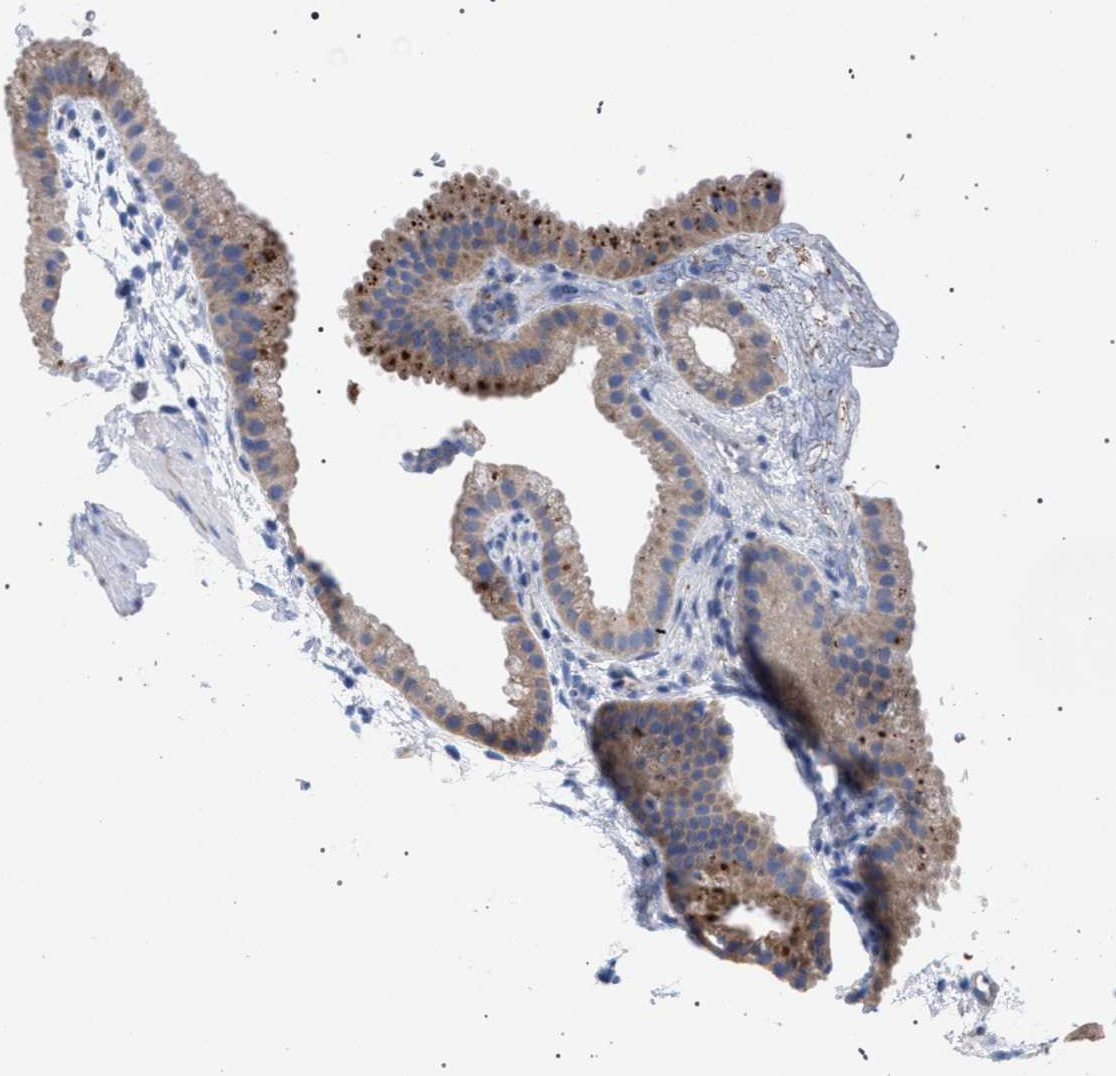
{"staining": {"intensity": "moderate", "quantity": ">75%", "location": "cytoplasmic/membranous"}, "tissue": "gallbladder", "cell_type": "Glandular cells", "image_type": "normal", "snomed": [{"axis": "morphology", "description": "Normal tissue, NOS"}, {"axis": "topography", "description": "Gallbladder"}], "caption": "Moderate cytoplasmic/membranous protein expression is appreciated in about >75% of glandular cells in gallbladder.", "gene": "GMPR", "patient": {"sex": "female", "age": 64}}